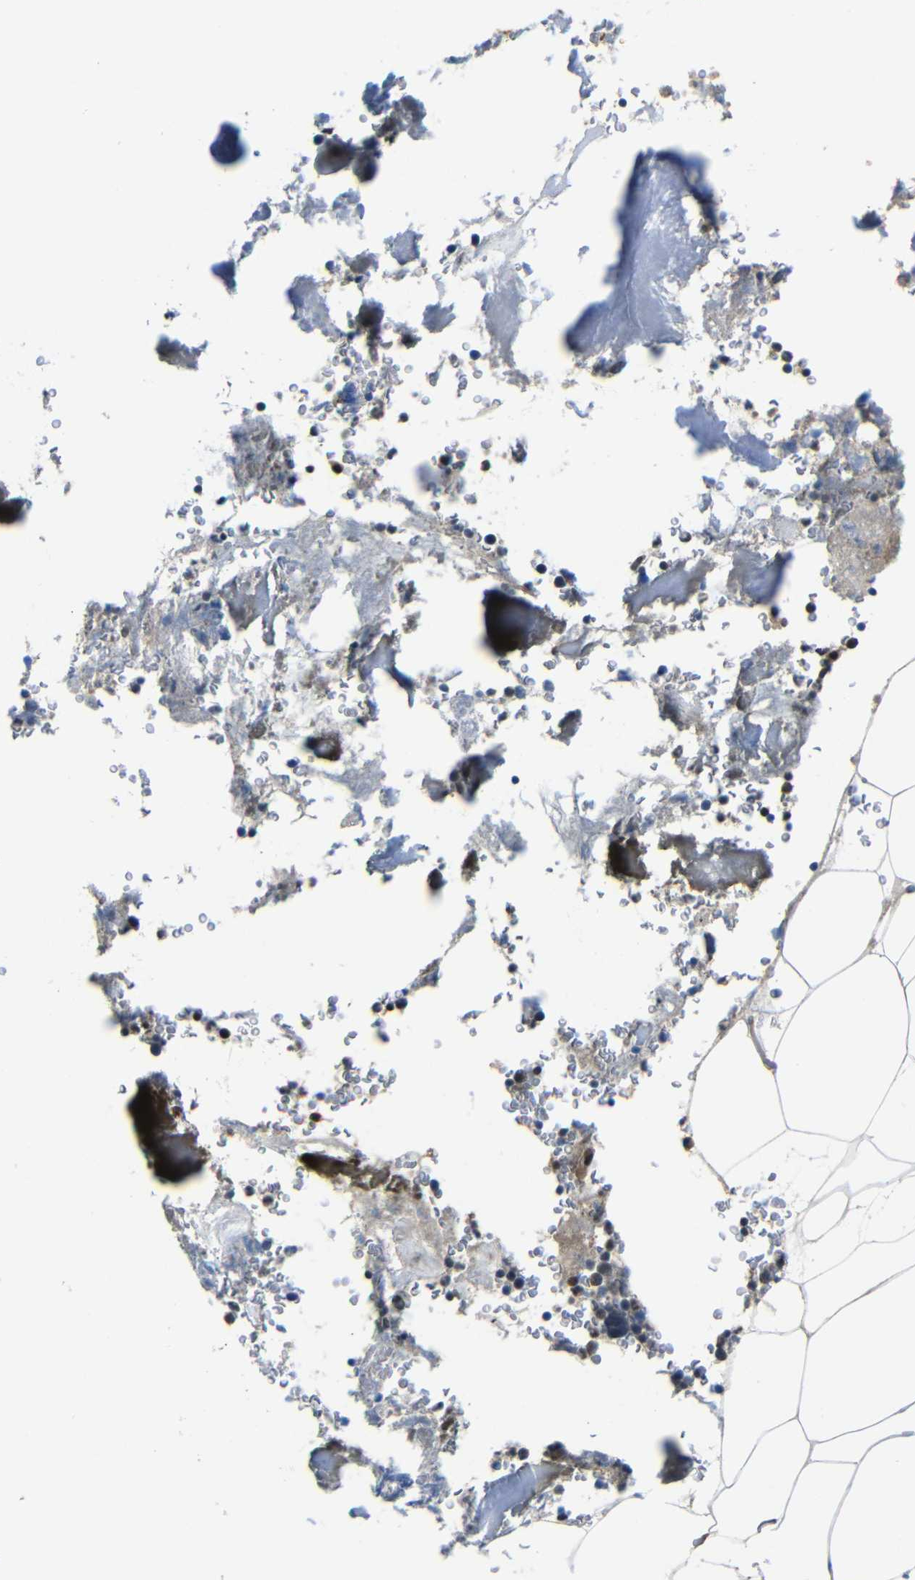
{"staining": {"intensity": "moderate", "quantity": "25%-75%", "location": "cytoplasmic/membranous,nuclear"}, "tissue": "bone marrow", "cell_type": "Hematopoietic cells", "image_type": "normal", "snomed": [{"axis": "morphology", "description": "Normal tissue, NOS"}, {"axis": "topography", "description": "Bone marrow"}], "caption": "An immunohistochemistry photomicrograph of normal tissue is shown. Protein staining in brown shows moderate cytoplasmic/membranous,nuclear positivity in bone marrow within hematopoietic cells.", "gene": "FAM172A", "patient": {"sex": "male"}}